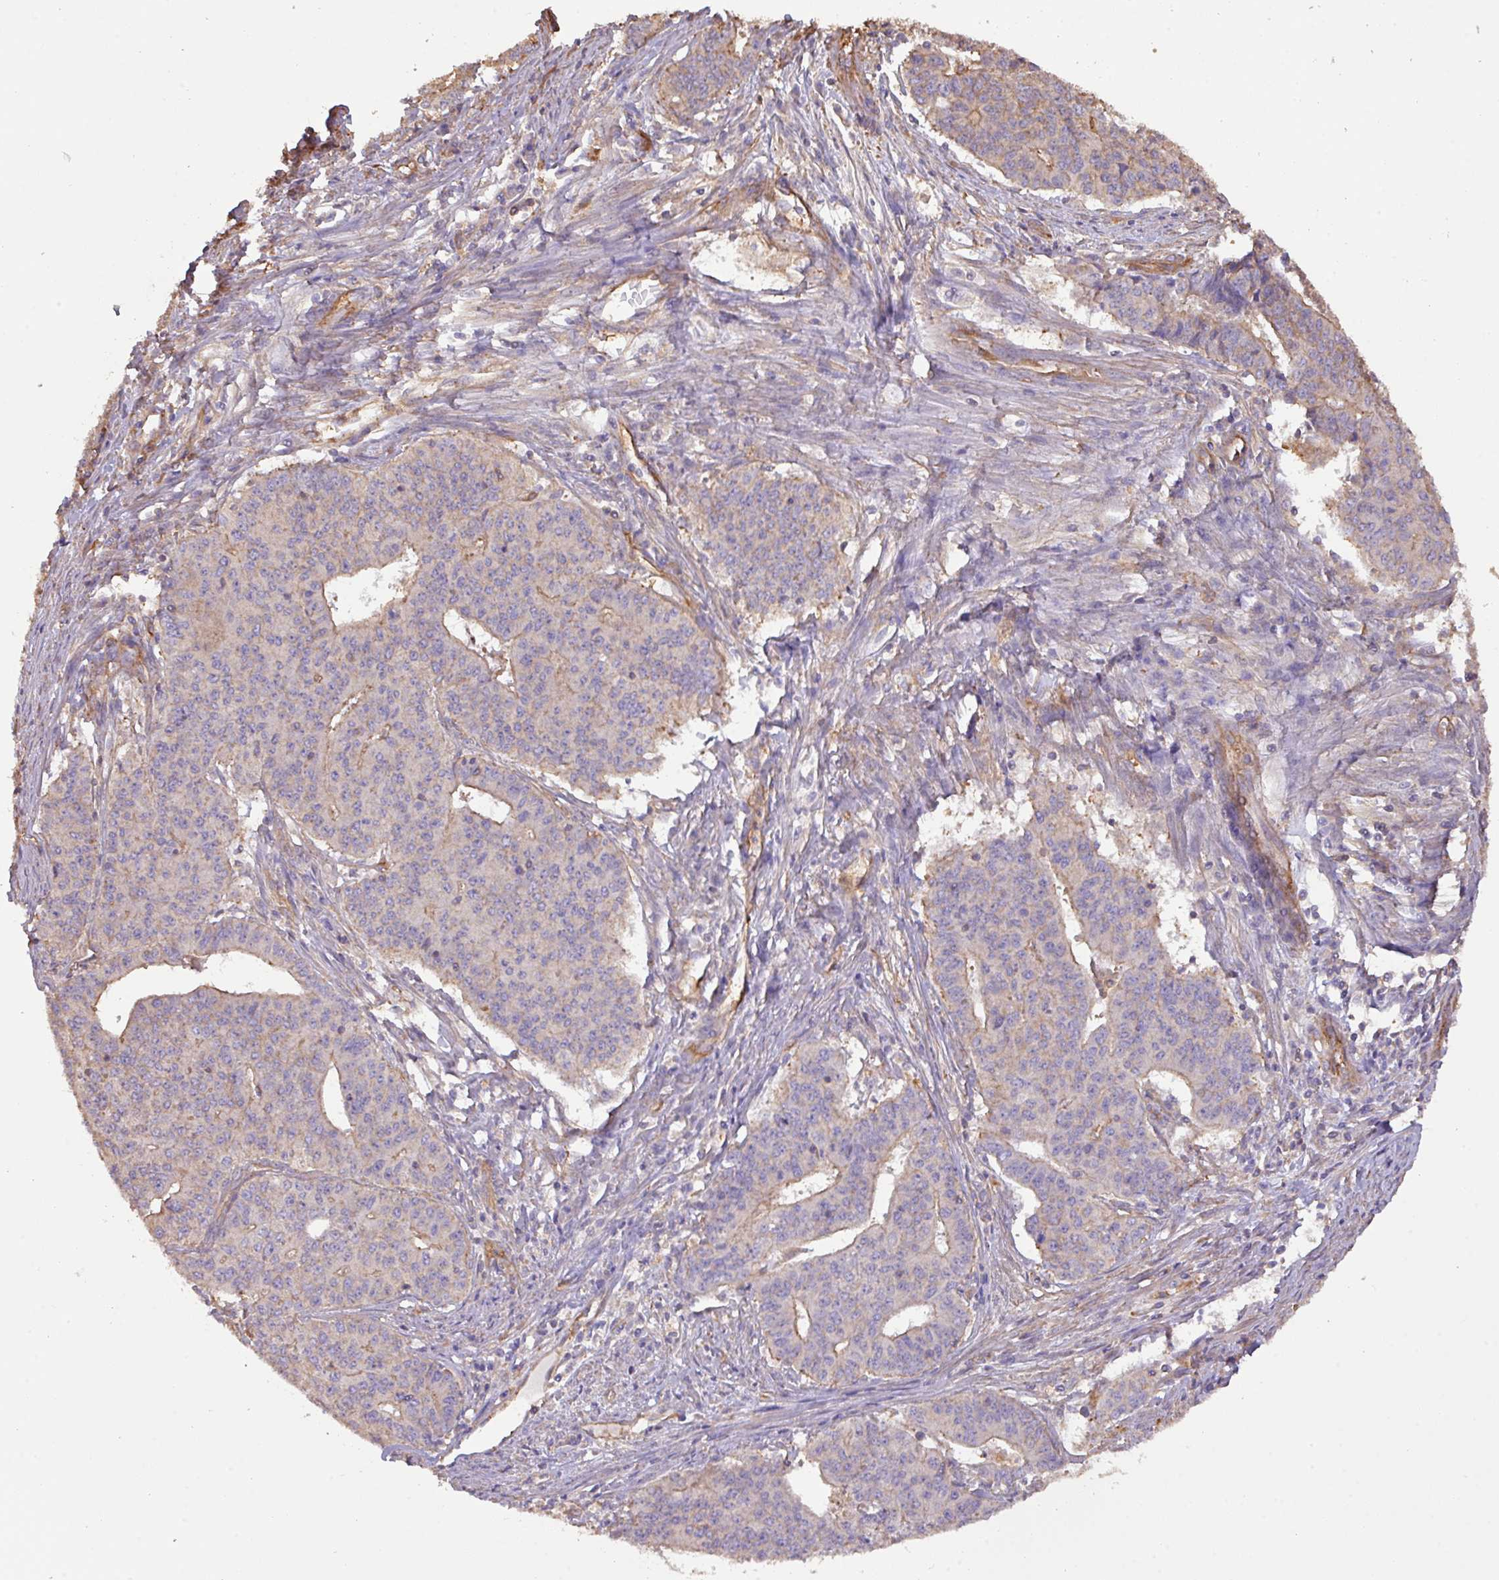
{"staining": {"intensity": "weak", "quantity": "<25%", "location": "cytoplasmic/membranous"}, "tissue": "endometrial cancer", "cell_type": "Tumor cells", "image_type": "cancer", "snomed": [{"axis": "morphology", "description": "Adenocarcinoma, NOS"}, {"axis": "topography", "description": "Endometrium"}], "caption": "The histopathology image exhibits no significant positivity in tumor cells of adenocarcinoma (endometrial).", "gene": "CALML4", "patient": {"sex": "female", "age": 59}}